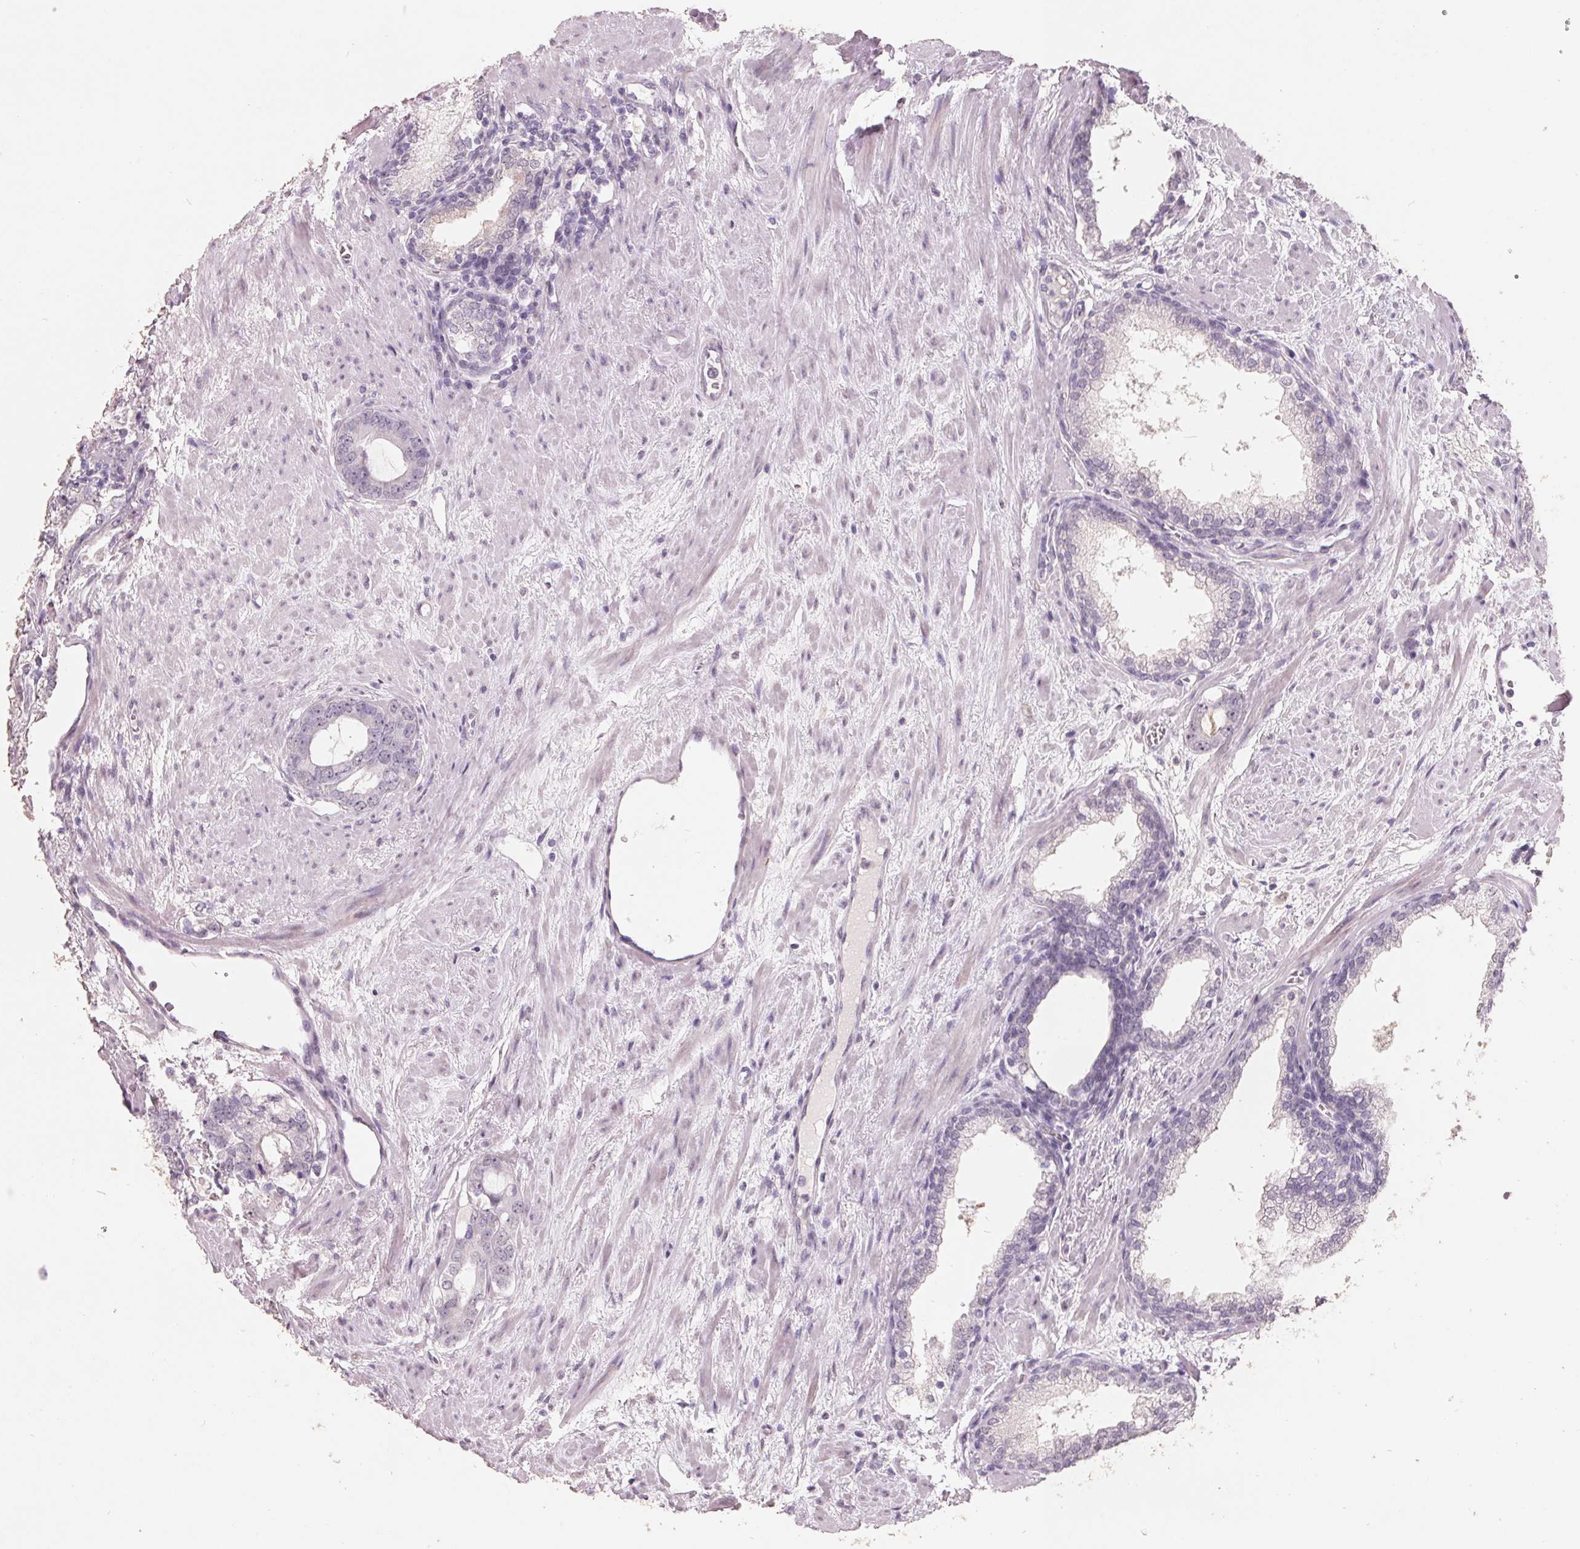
{"staining": {"intensity": "negative", "quantity": "none", "location": "none"}, "tissue": "prostate cancer", "cell_type": "Tumor cells", "image_type": "cancer", "snomed": [{"axis": "morphology", "description": "Adenocarcinoma, High grade"}, {"axis": "topography", "description": "Prostate"}], "caption": "Immunohistochemistry (IHC) image of neoplastic tissue: prostate high-grade adenocarcinoma stained with DAB displays no significant protein positivity in tumor cells. (DAB IHC, high magnification).", "gene": "FTCD", "patient": {"sex": "male", "age": 75}}